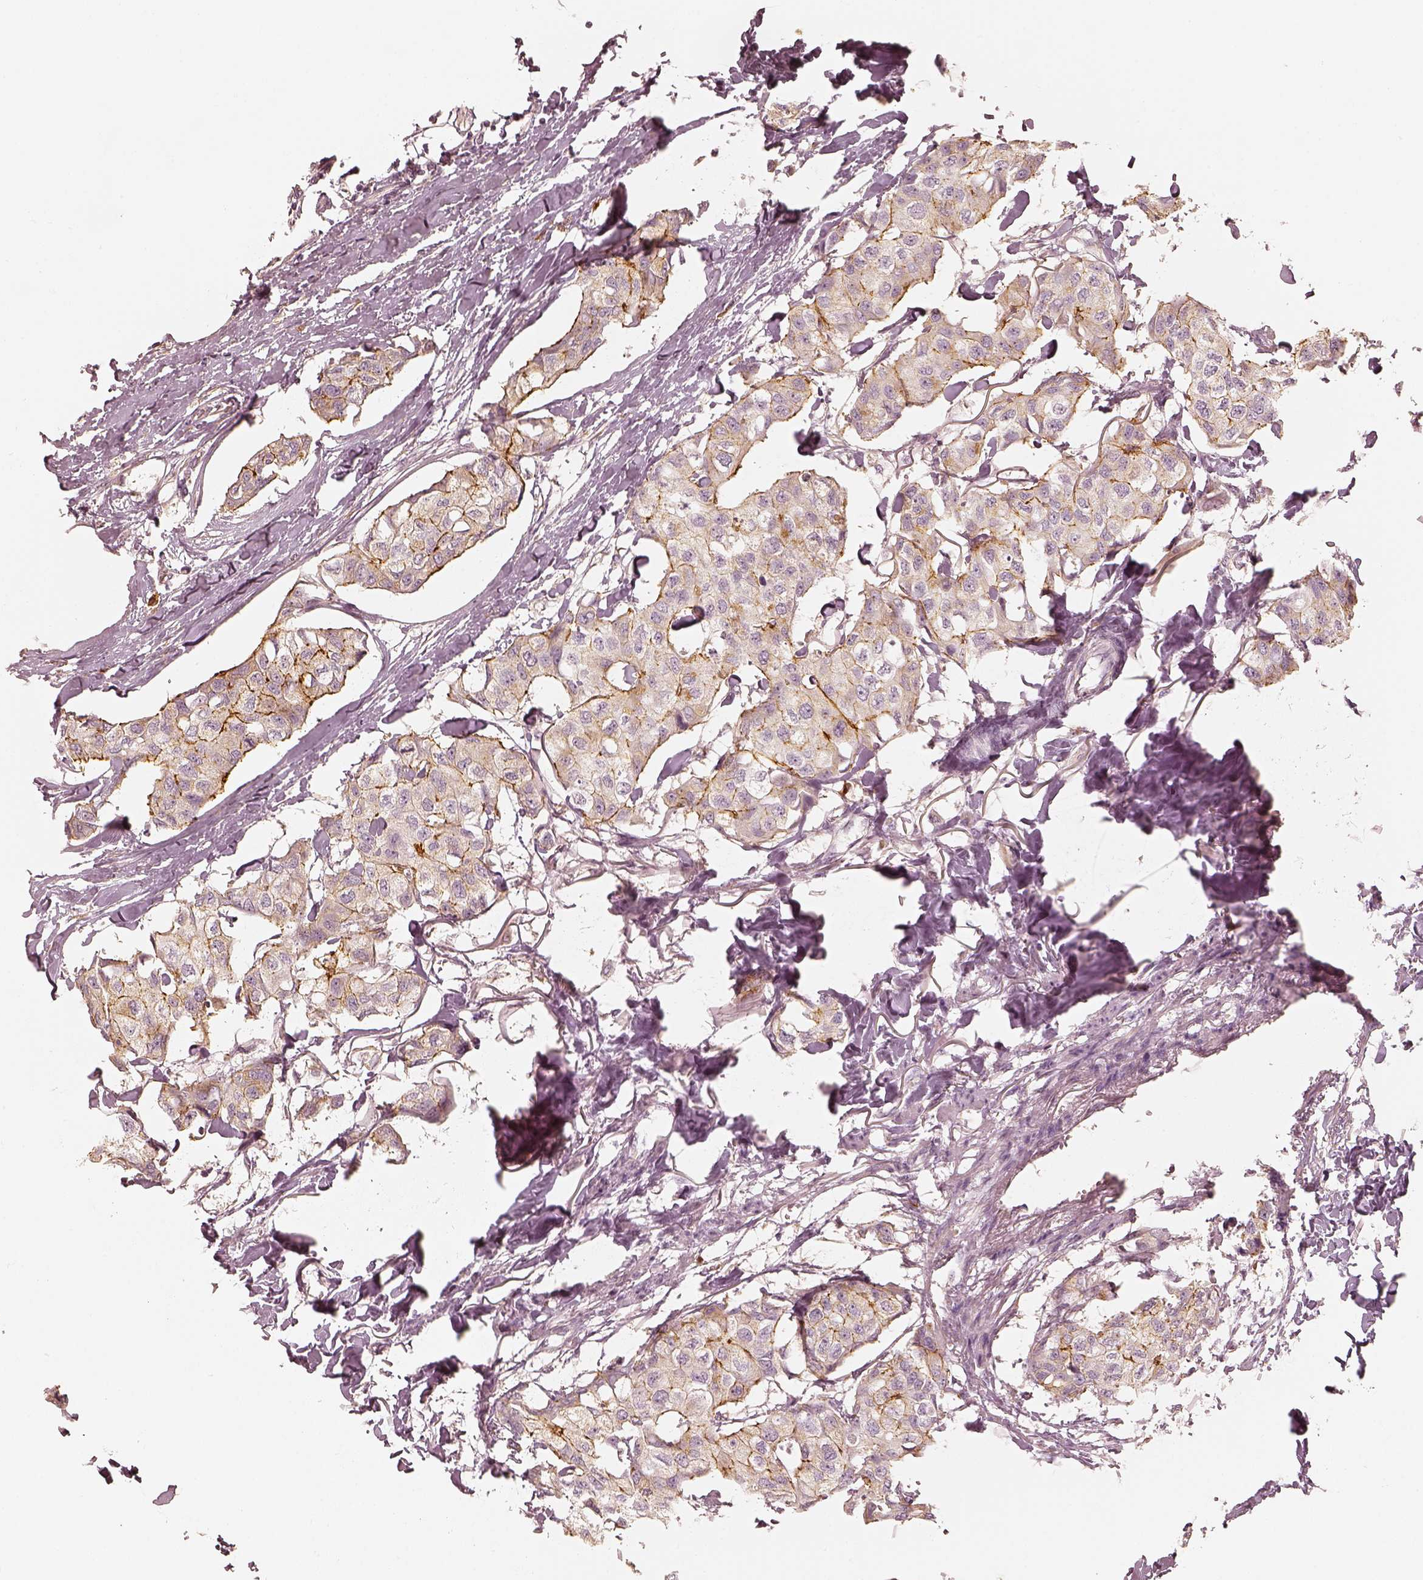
{"staining": {"intensity": "moderate", "quantity": ">75%", "location": "cytoplasmic/membranous"}, "tissue": "breast cancer", "cell_type": "Tumor cells", "image_type": "cancer", "snomed": [{"axis": "morphology", "description": "Duct carcinoma"}, {"axis": "topography", "description": "Breast"}], "caption": "Brown immunohistochemical staining in breast invasive ductal carcinoma displays moderate cytoplasmic/membranous staining in about >75% of tumor cells. The staining was performed using DAB, with brown indicating positive protein expression. Nuclei are stained blue with hematoxylin.", "gene": "GORASP2", "patient": {"sex": "female", "age": 80}}